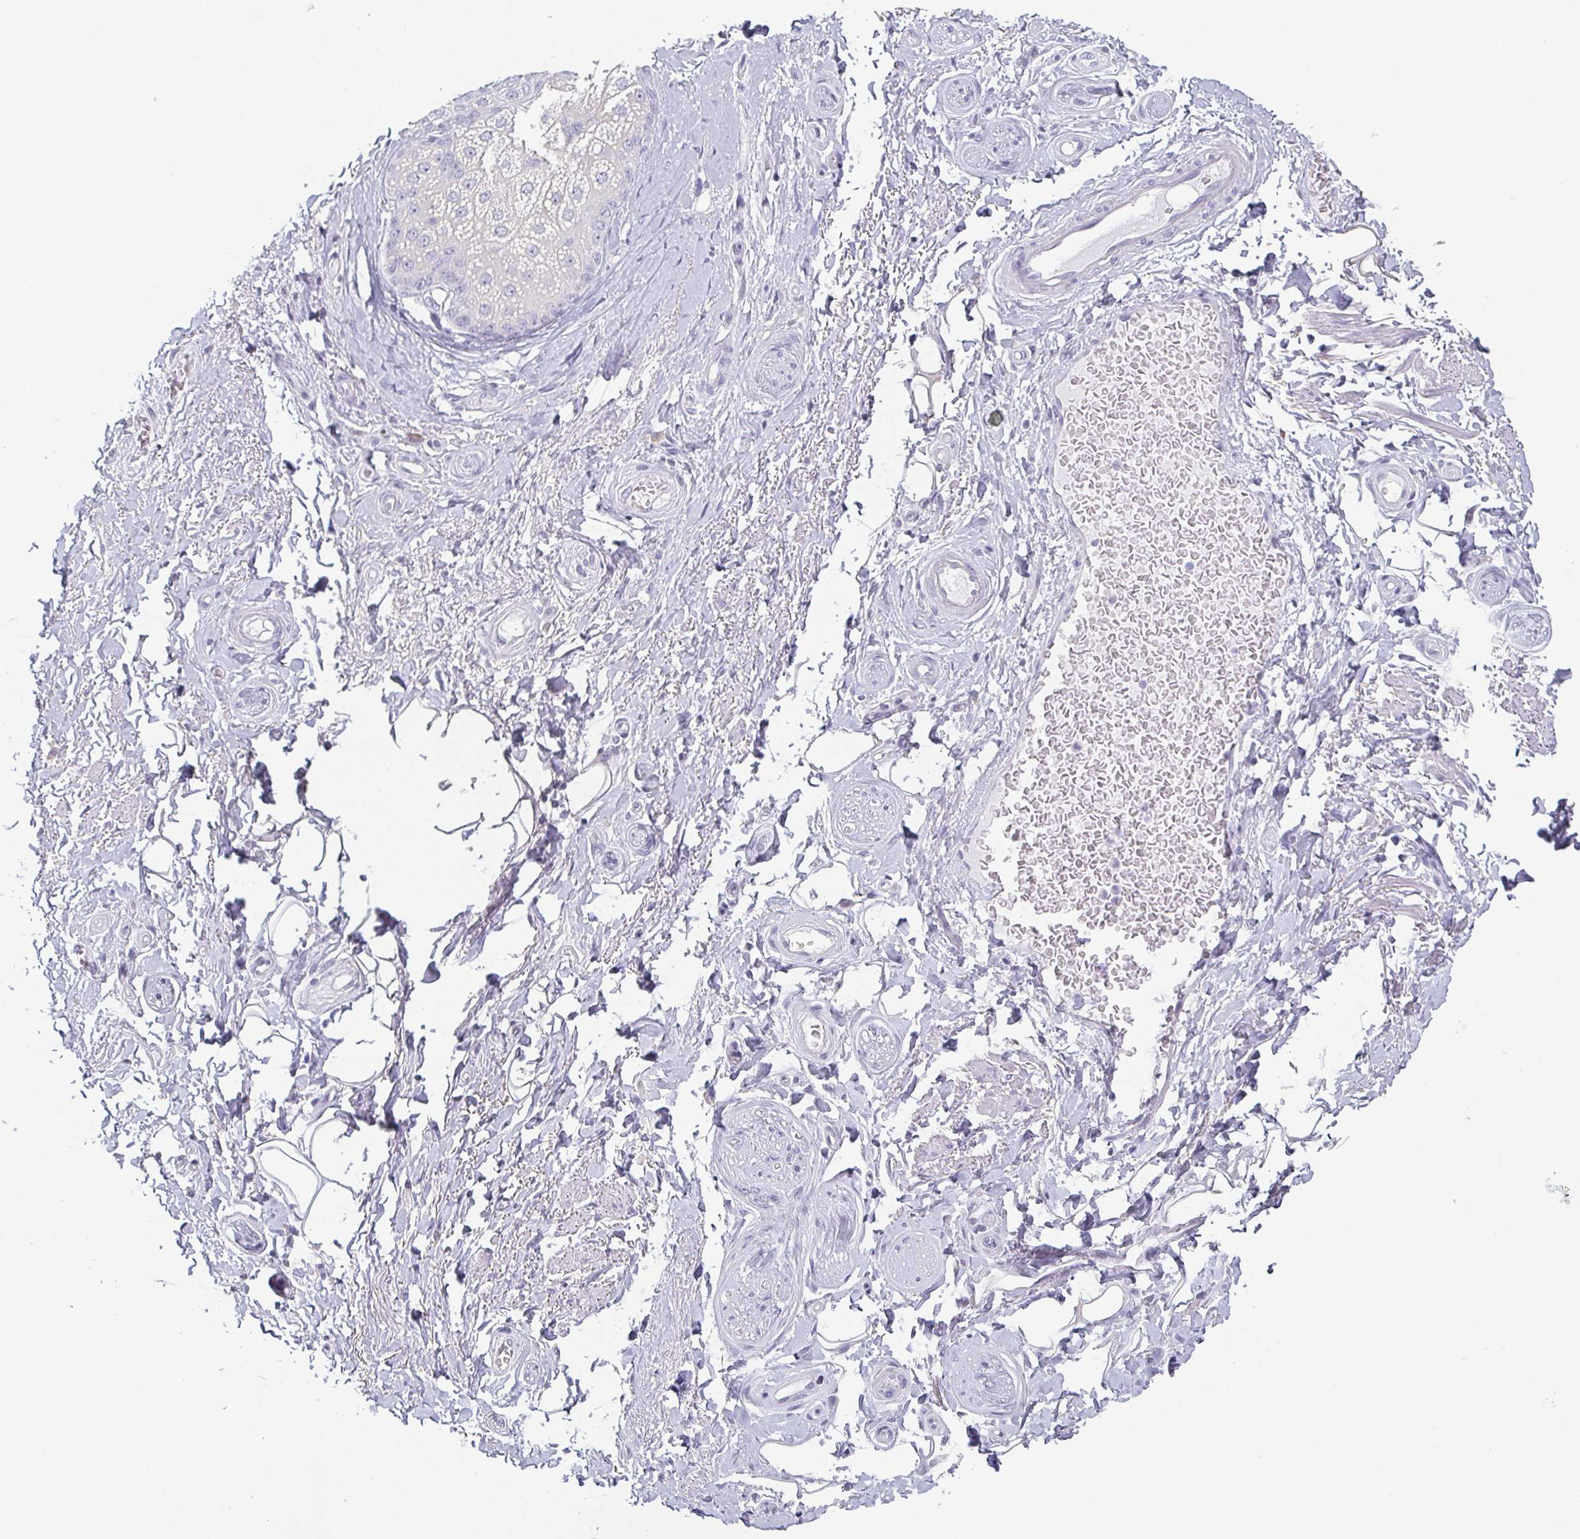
{"staining": {"intensity": "negative", "quantity": "none", "location": "none"}, "tissue": "adipose tissue", "cell_type": "Adipocytes", "image_type": "normal", "snomed": [{"axis": "morphology", "description": "Normal tissue, NOS"}, {"axis": "topography", "description": "Peripheral nerve tissue"}], "caption": "The image demonstrates no staining of adipocytes in normal adipose tissue.", "gene": "PRR27", "patient": {"sex": "male", "age": 51}}